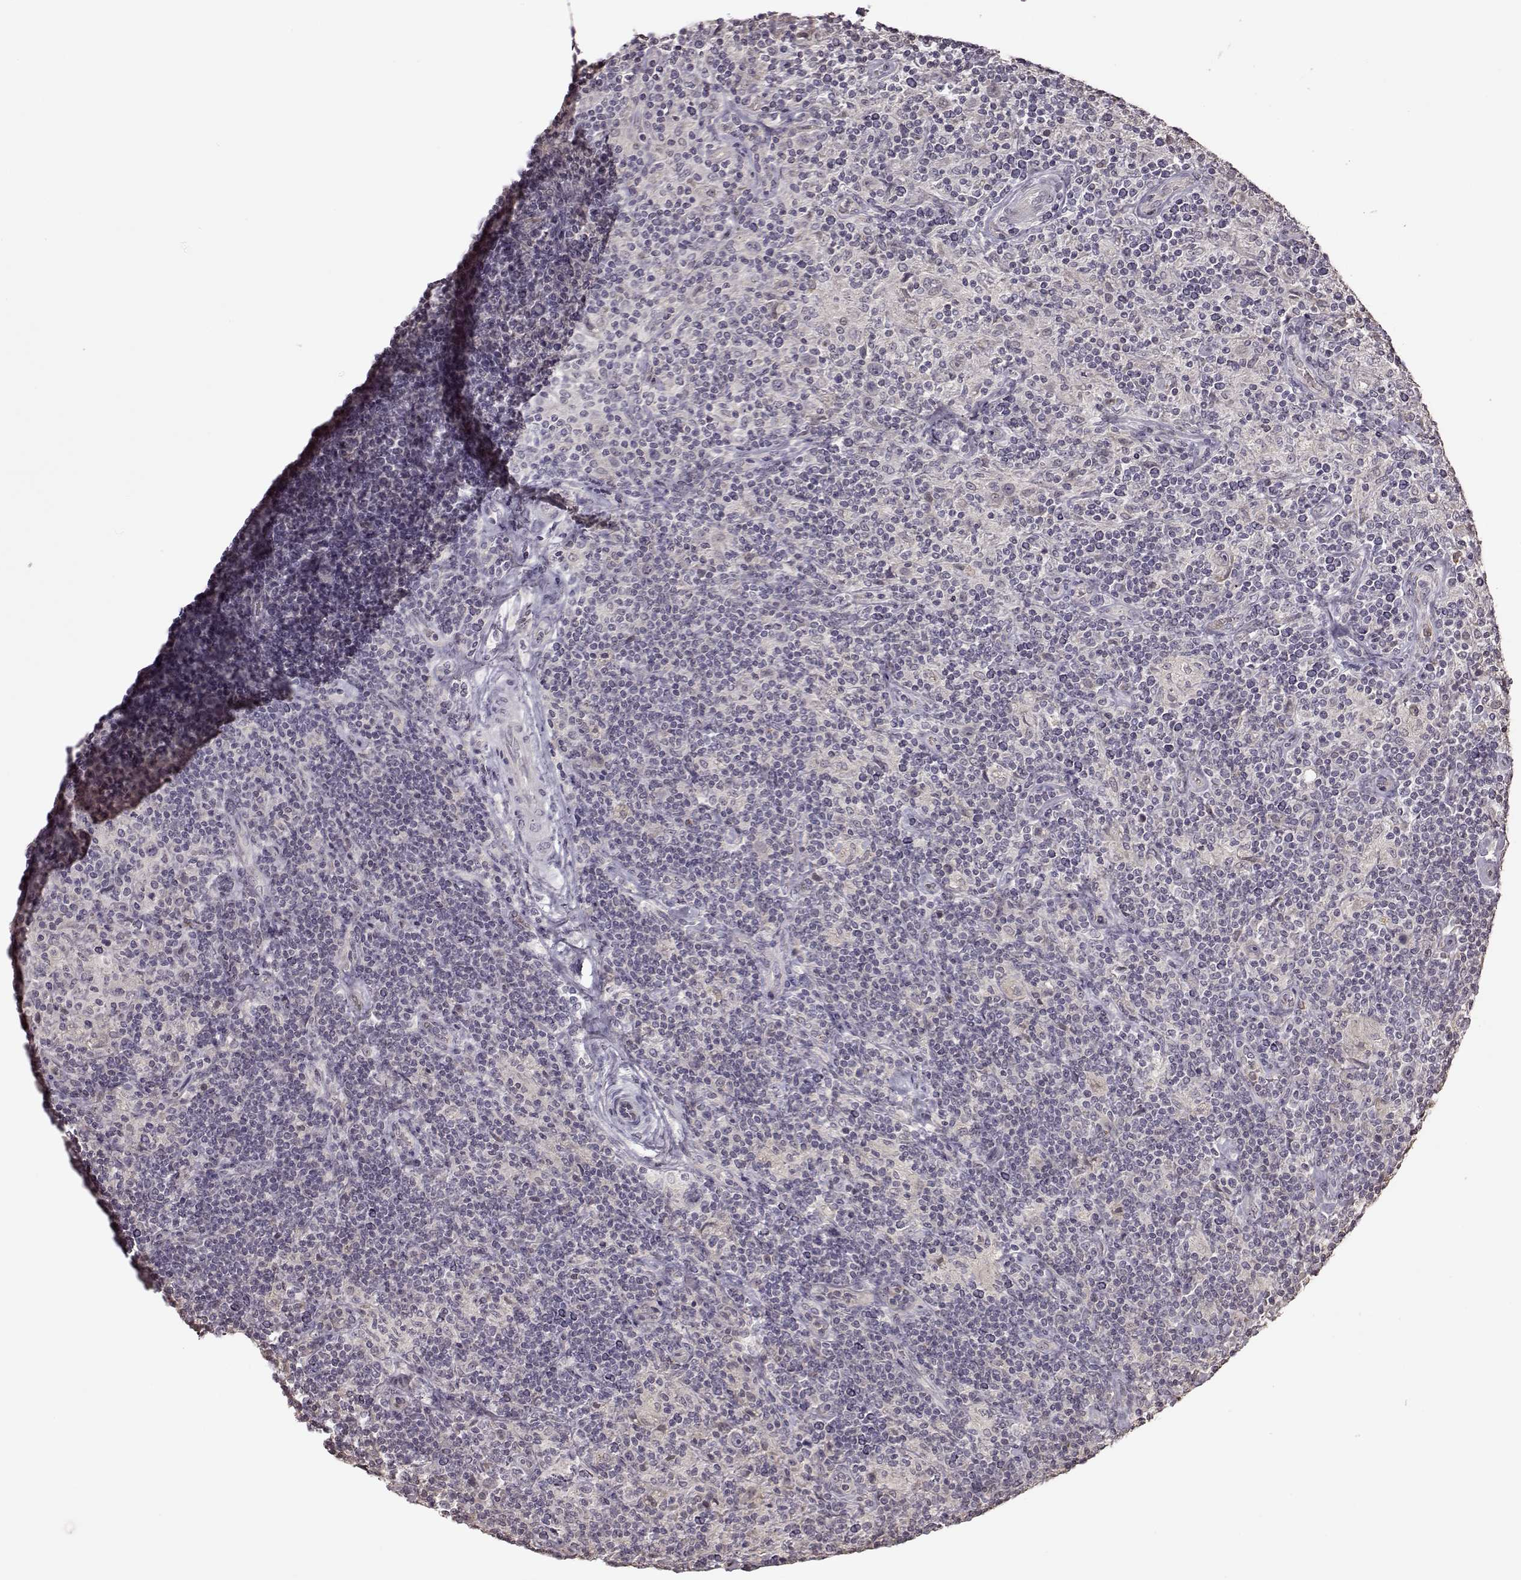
{"staining": {"intensity": "negative", "quantity": "none", "location": "none"}, "tissue": "lymphoma", "cell_type": "Tumor cells", "image_type": "cancer", "snomed": [{"axis": "morphology", "description": "Hodgkin's disease, NOS"}, {"axis": "topography", "description": "Lymph node"}], "caption": "Human lymphoma stained for a protein using IHC exhibits no expression in tumor cells.", "gene": "CRB1", "patient": {"sex": "male", "age": 70}}